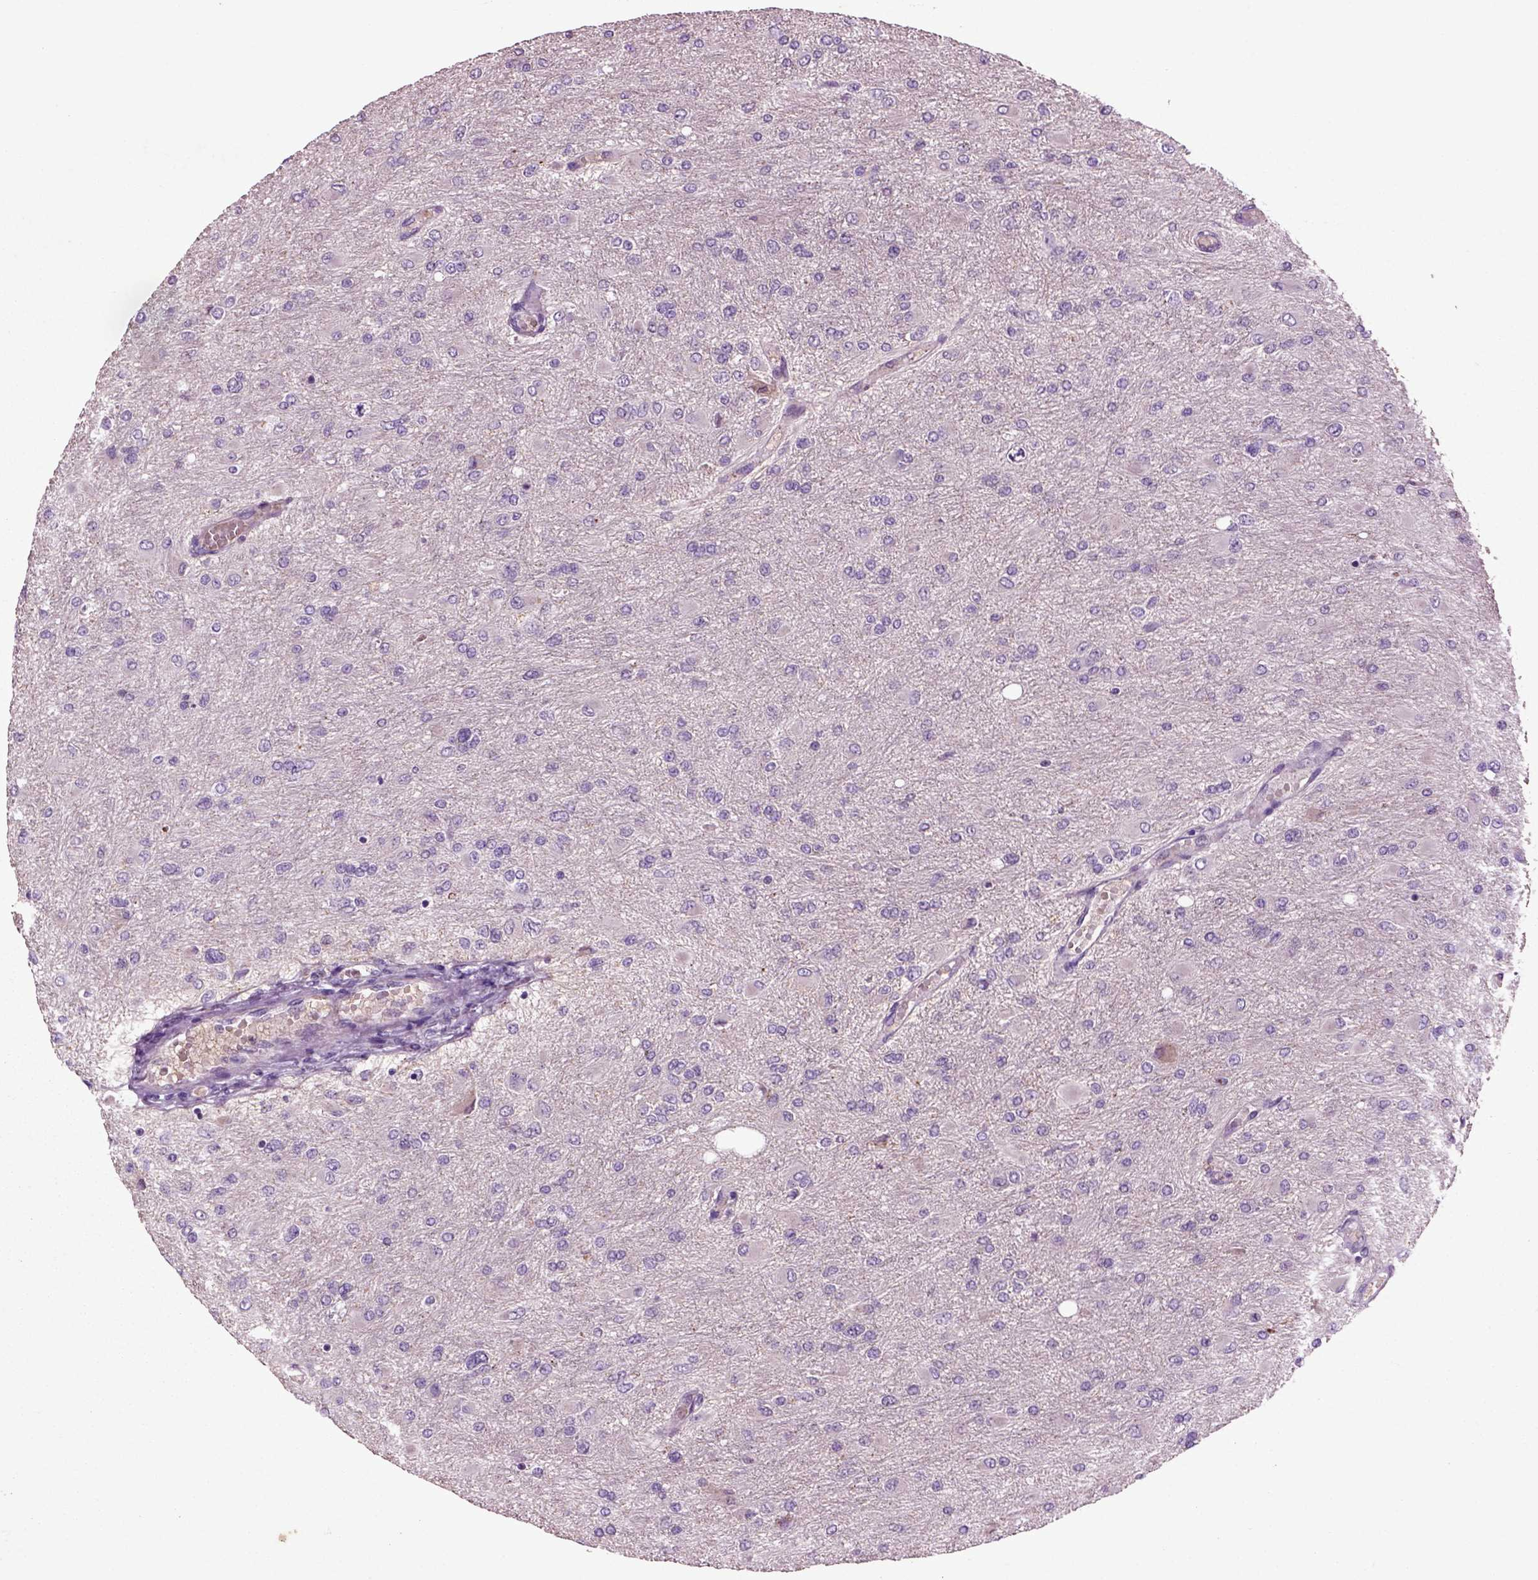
{"staining": {"intensity": "negative", "quantity": "none", "location": "none"}, "tissue": "glioma", "cell_type": "Tumor cells", "image_type": "cancer", "snomed": [{"axis": "morphology", "description": "Glioma, malignant, High grade"}, {"axis": "topography", "description": "Cerebral cortex"}], "caption": "This is an IHC image of high-grade glioma (malignant). There is no staining in tumor cells.", "gene": "SPON1", "patient": {"sex": "female", "age": 36}}